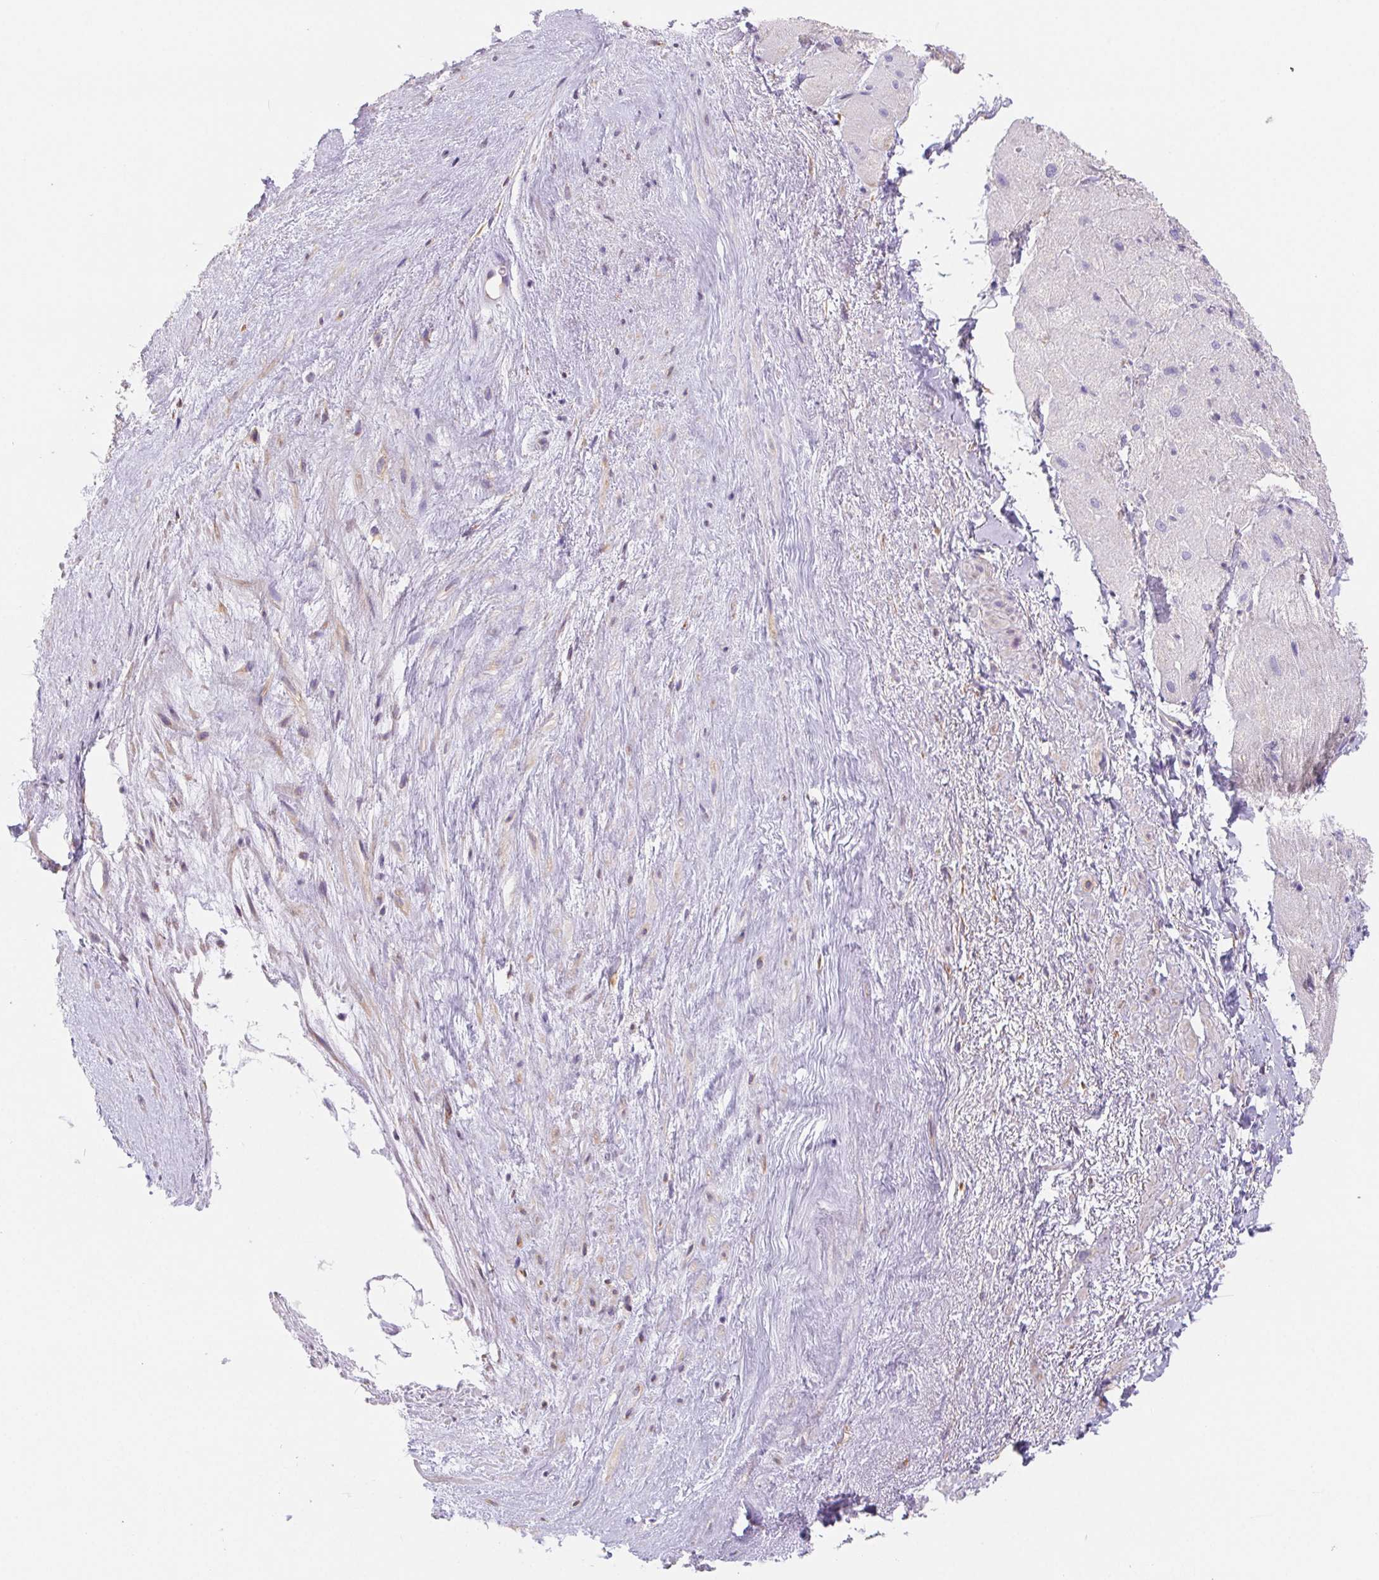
{"staining": {"intensity": "negative", "quantity": "none", "location": "none"}, "tissue": "heart muscle", "cell_type": "Cardiomyocytes", "image_type": "normal", "snomed": [{"axis": "morphology", "description": "Normal tissue, NOS"}, {"axis": "topography", "description": "Heart"}], "caption": "High power microscopy image of an immunohistochemistry photomicrograph of normal heart muscle, revealing no significant positivity in cardiomyocytes. (DAB immunohistochemistry visualized using brightfield microscopy, high magnification).", "gene": "PNLIP", "patient": {"sex": "male", "age": 62}}